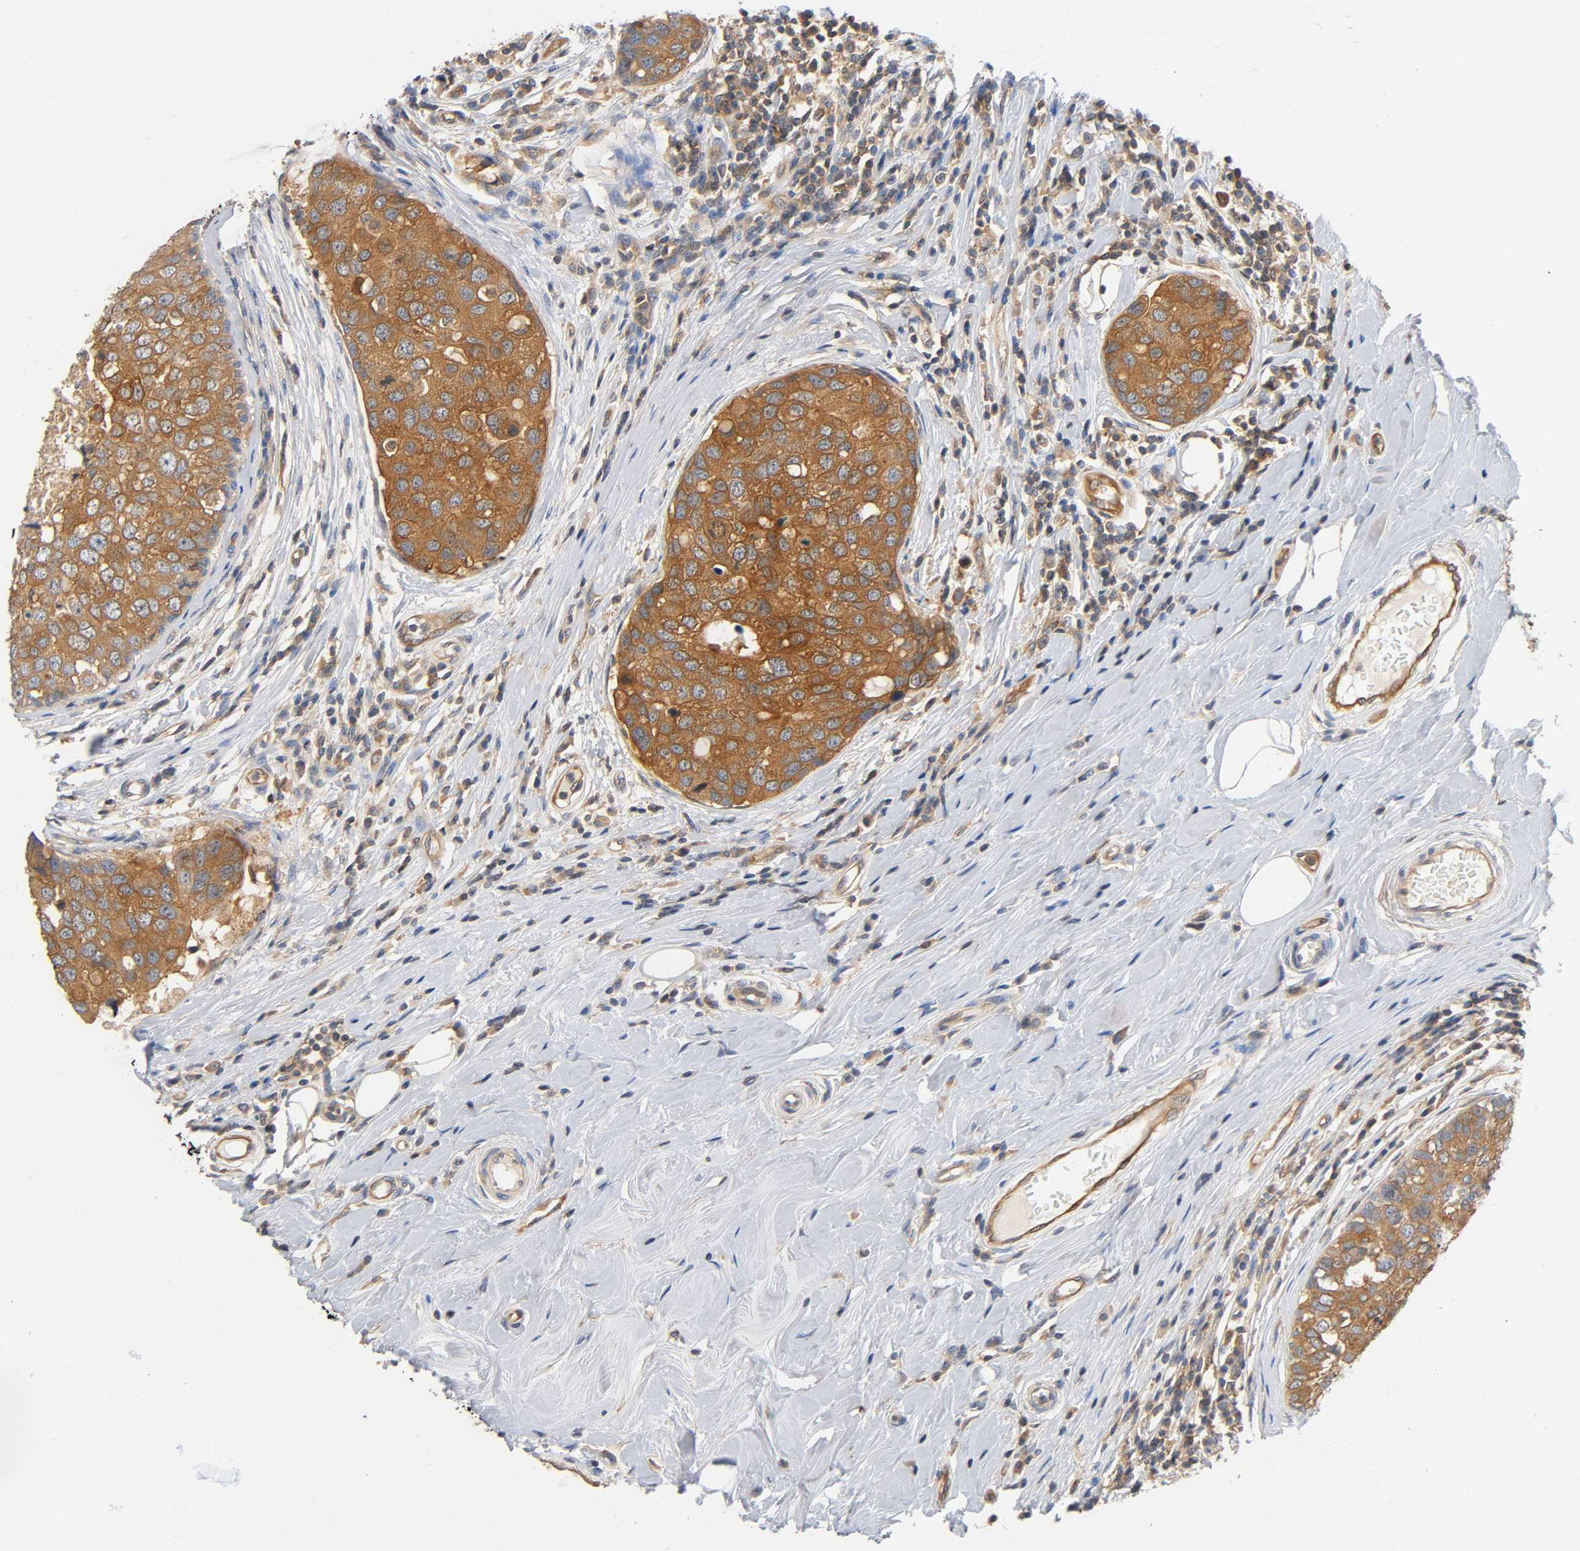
{"staining": {"intensity": "moderate", "quantity": ">75%", "location": "cytoplasmic/membranous"}, "tissue": "breast cancer", "cell_type": "Tumor cells", "image_type": "cancer", "snomed": [{"axis": "morphology", "description": "Duct carcinoma"}, {"axis": "topography", "description": "Breast"}], "caption": "This image exhibits immunohistochemistry (IHC) staining of infiltrating ductal carcinoma (breast), with medium moderate cytoplasmic/membranous expression in about >75% of tumor cells.", "gene": "PRKAB1", "patient": {"sex": "female", "age": 27}}